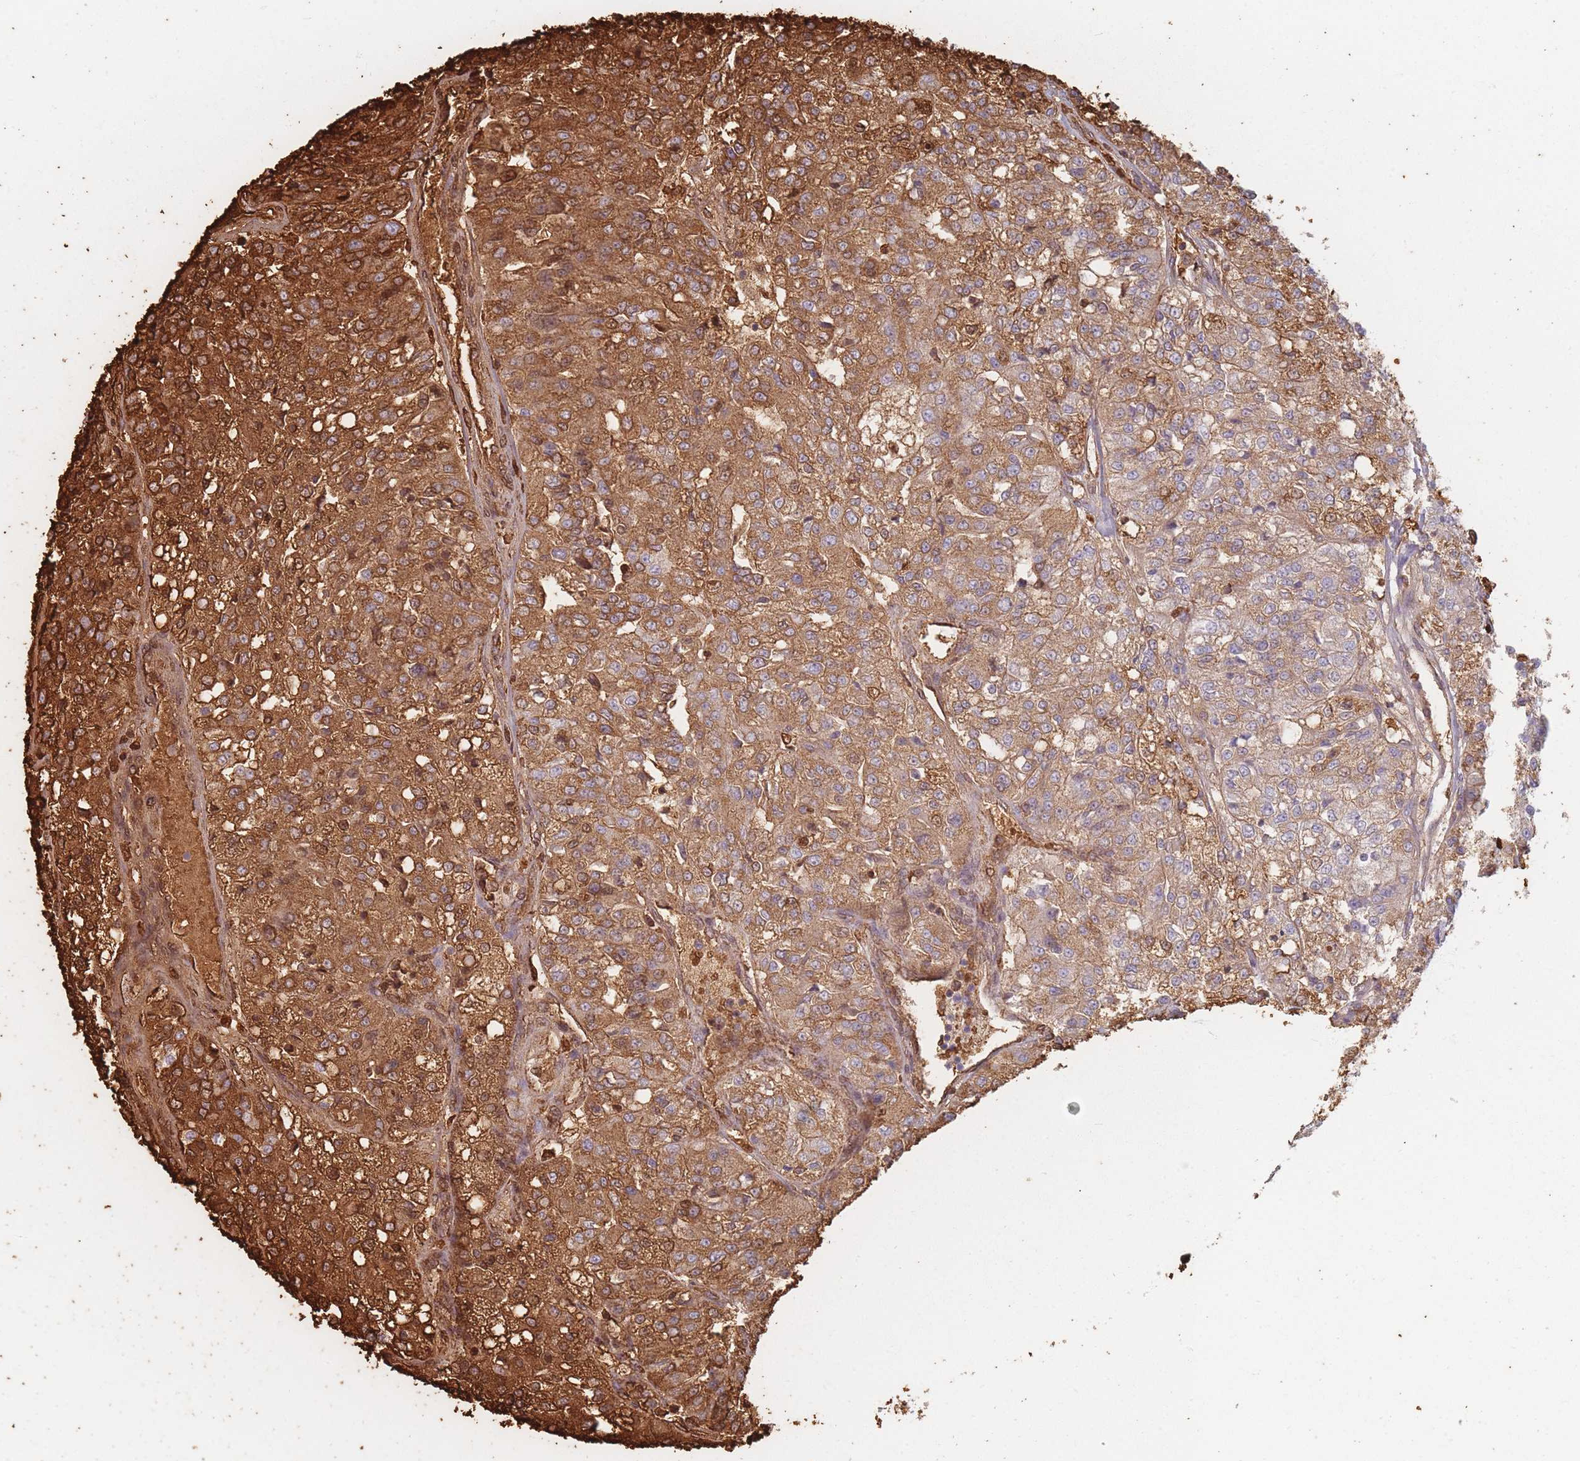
{"staining": {"intensity": "strong", "quantity": ">75%", "location": "cytoplasmic/membranous"}, "tissue": "renal cancer", "cell_type": "Tumor cells", "image_type": "cancer", "snomed": [{"axis": "morphology", "description": "Adenocarcinoma, NOS"}, {"axis": "topography", "description": "Kidney"}], "caption": "Adenocarcinoma (renal) stained for a protein (brown) shows strong cytoplasmic/membranous positive staining in approximately >75% of tumor cells.", "gene": "SLC2A6", "patient": {"sex": "female", "age": 63}}